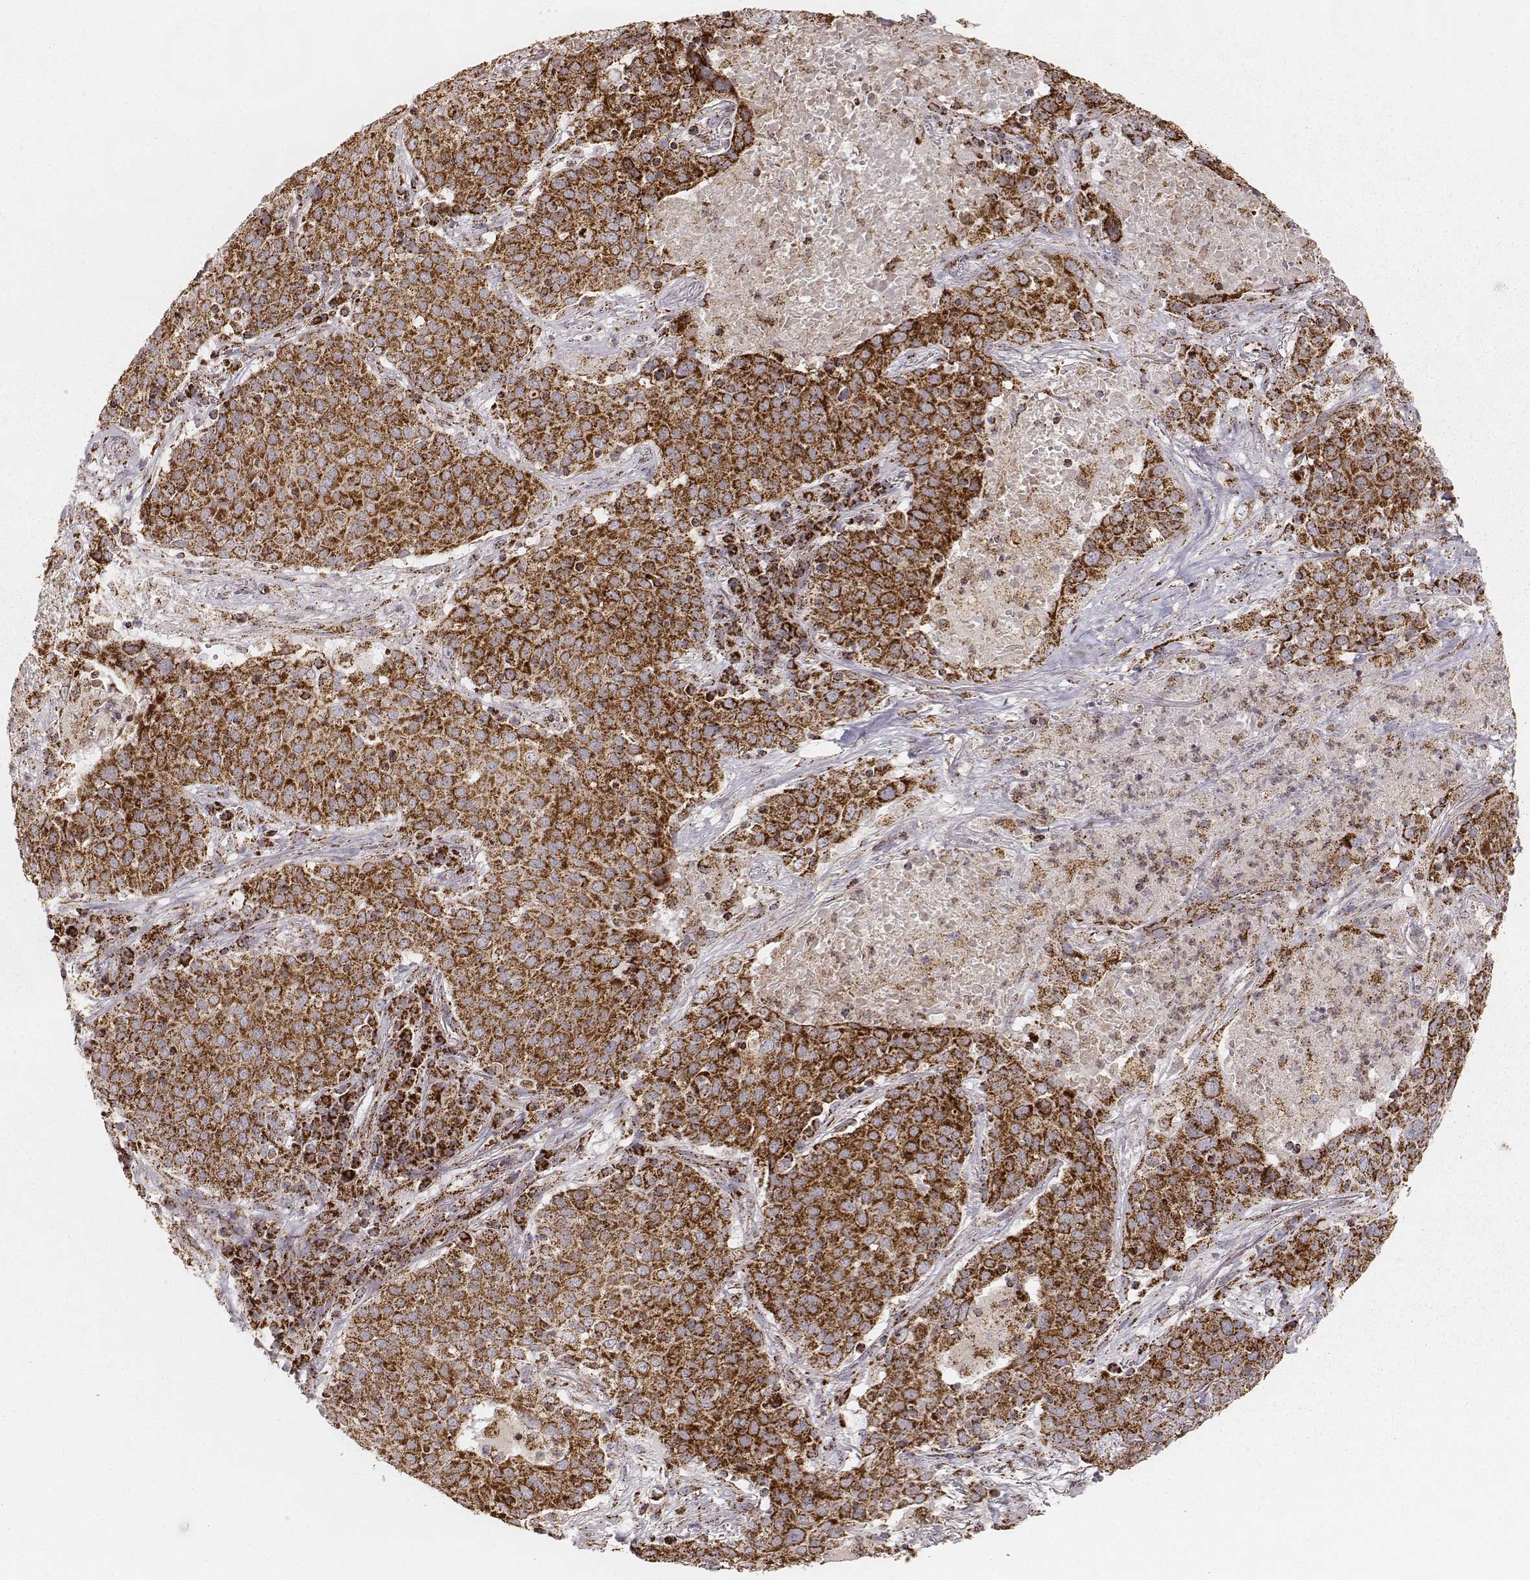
{"staining": {"intensity": "strong", "quantity": ">75%", "location": "cytoplasmic/membranous"}, "tissue": "lung cancer", "cell_type": "Tumor cells", "image_type": "cancer", "snomed": [{"axis": "morphology", "description": "Squamous cell carcinoma, NOS"}, {"axis": "topography", "description": "Lung"}], "caption": "Protein expression analysis of lung cancer (squamous cell carcinoma) demonstrates strong cytoplasmic/membranous positivity in about >75% of tumor cells.", "gene": "CS", "patient": {"sex": "male", "age": 82}}